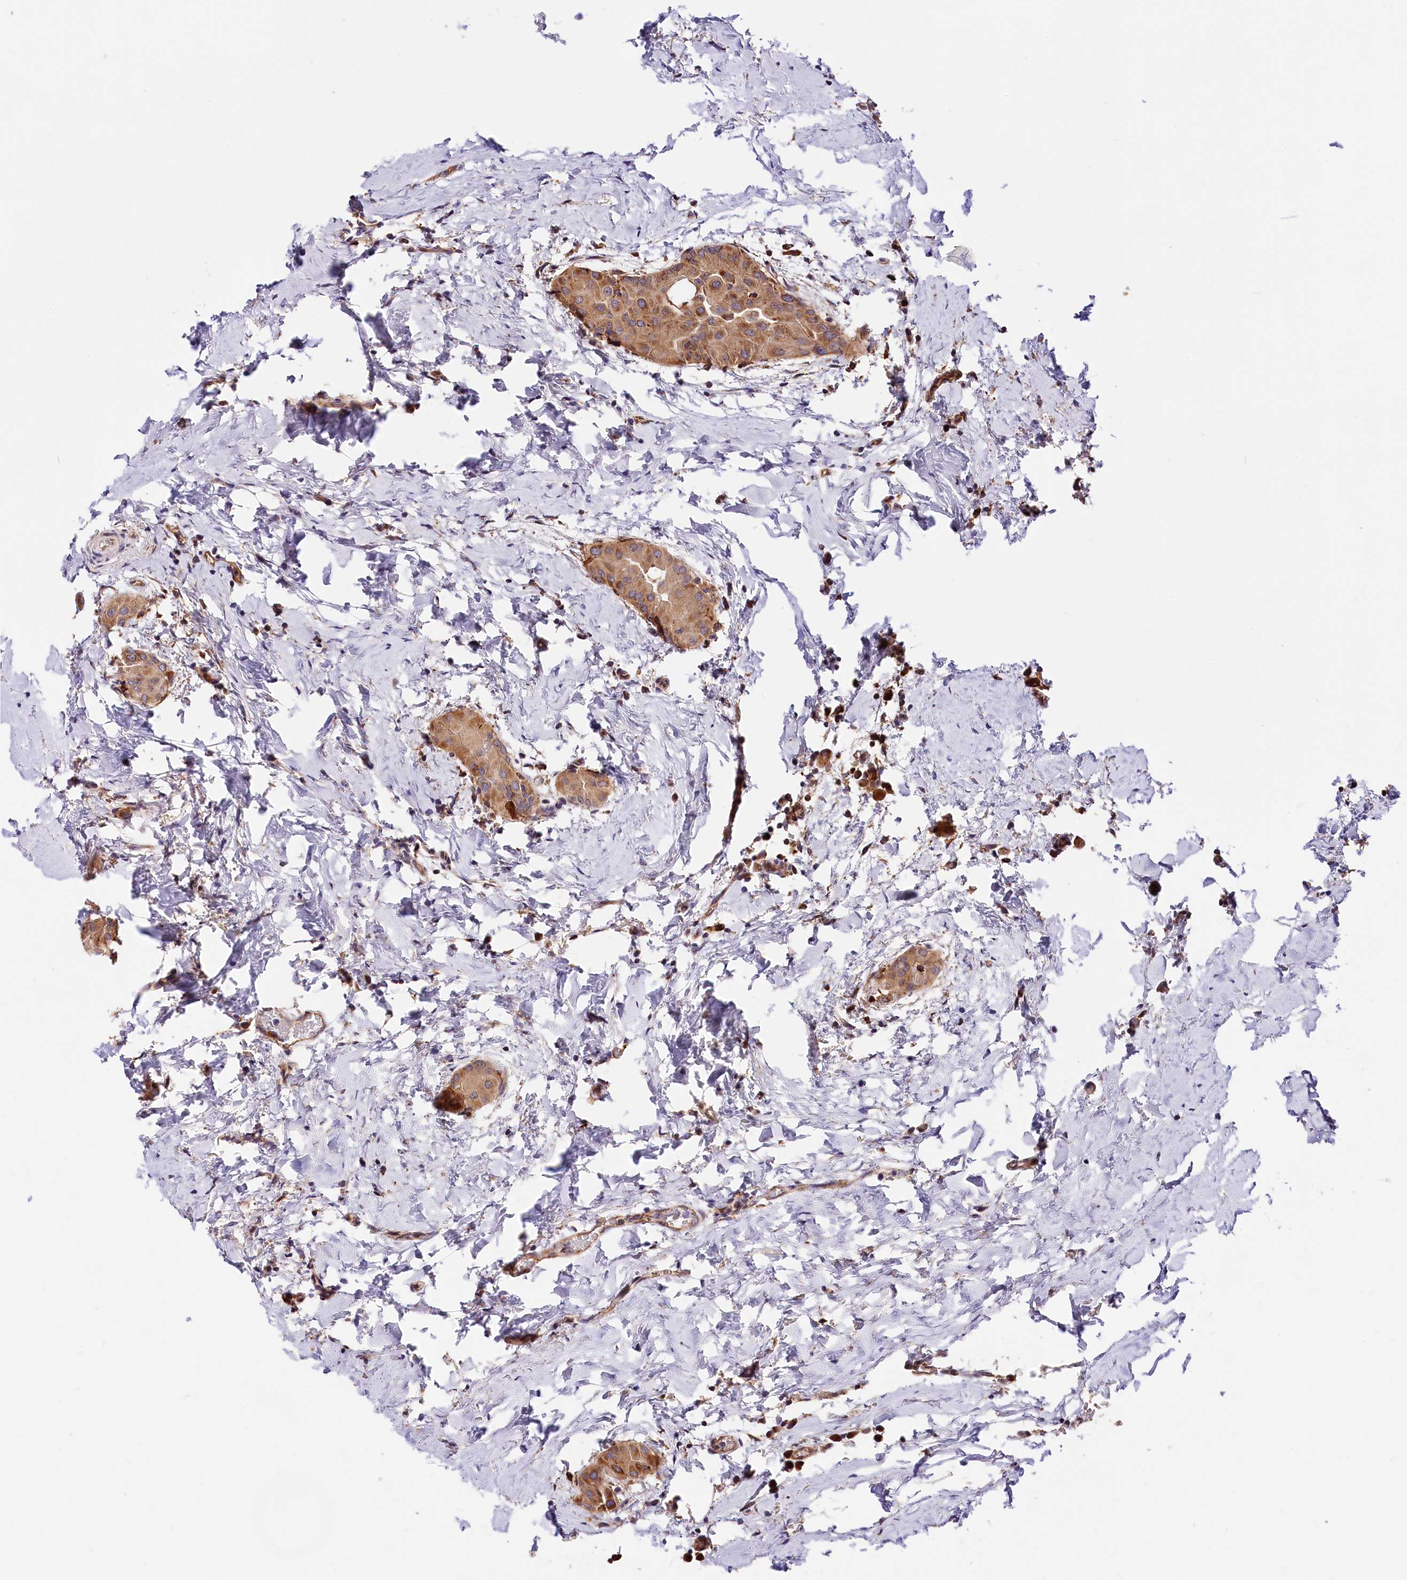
{"staining": {"intensity": "moderate", "quantity": ">75%", "location": "cytoplasmic/membranous"}, "tissue": "thyroid cancer", "cell_type": "Tumor cells", "image_type": "cancer", "snomed": [{"axis": "morphology", "description": "Papillary adenocarcinoma, NOS"}, {"axis": "topography", "description": "Thyroid gland"}], "caption": "Tumor cells show medium levels of moderate cytoplasmic/membranous staining in approximately >75% of cells in thyroid cancer (papillary adenocarcinoma).", "gene": "ARMC6", "patient": {"sex": "male", "age": 33}}